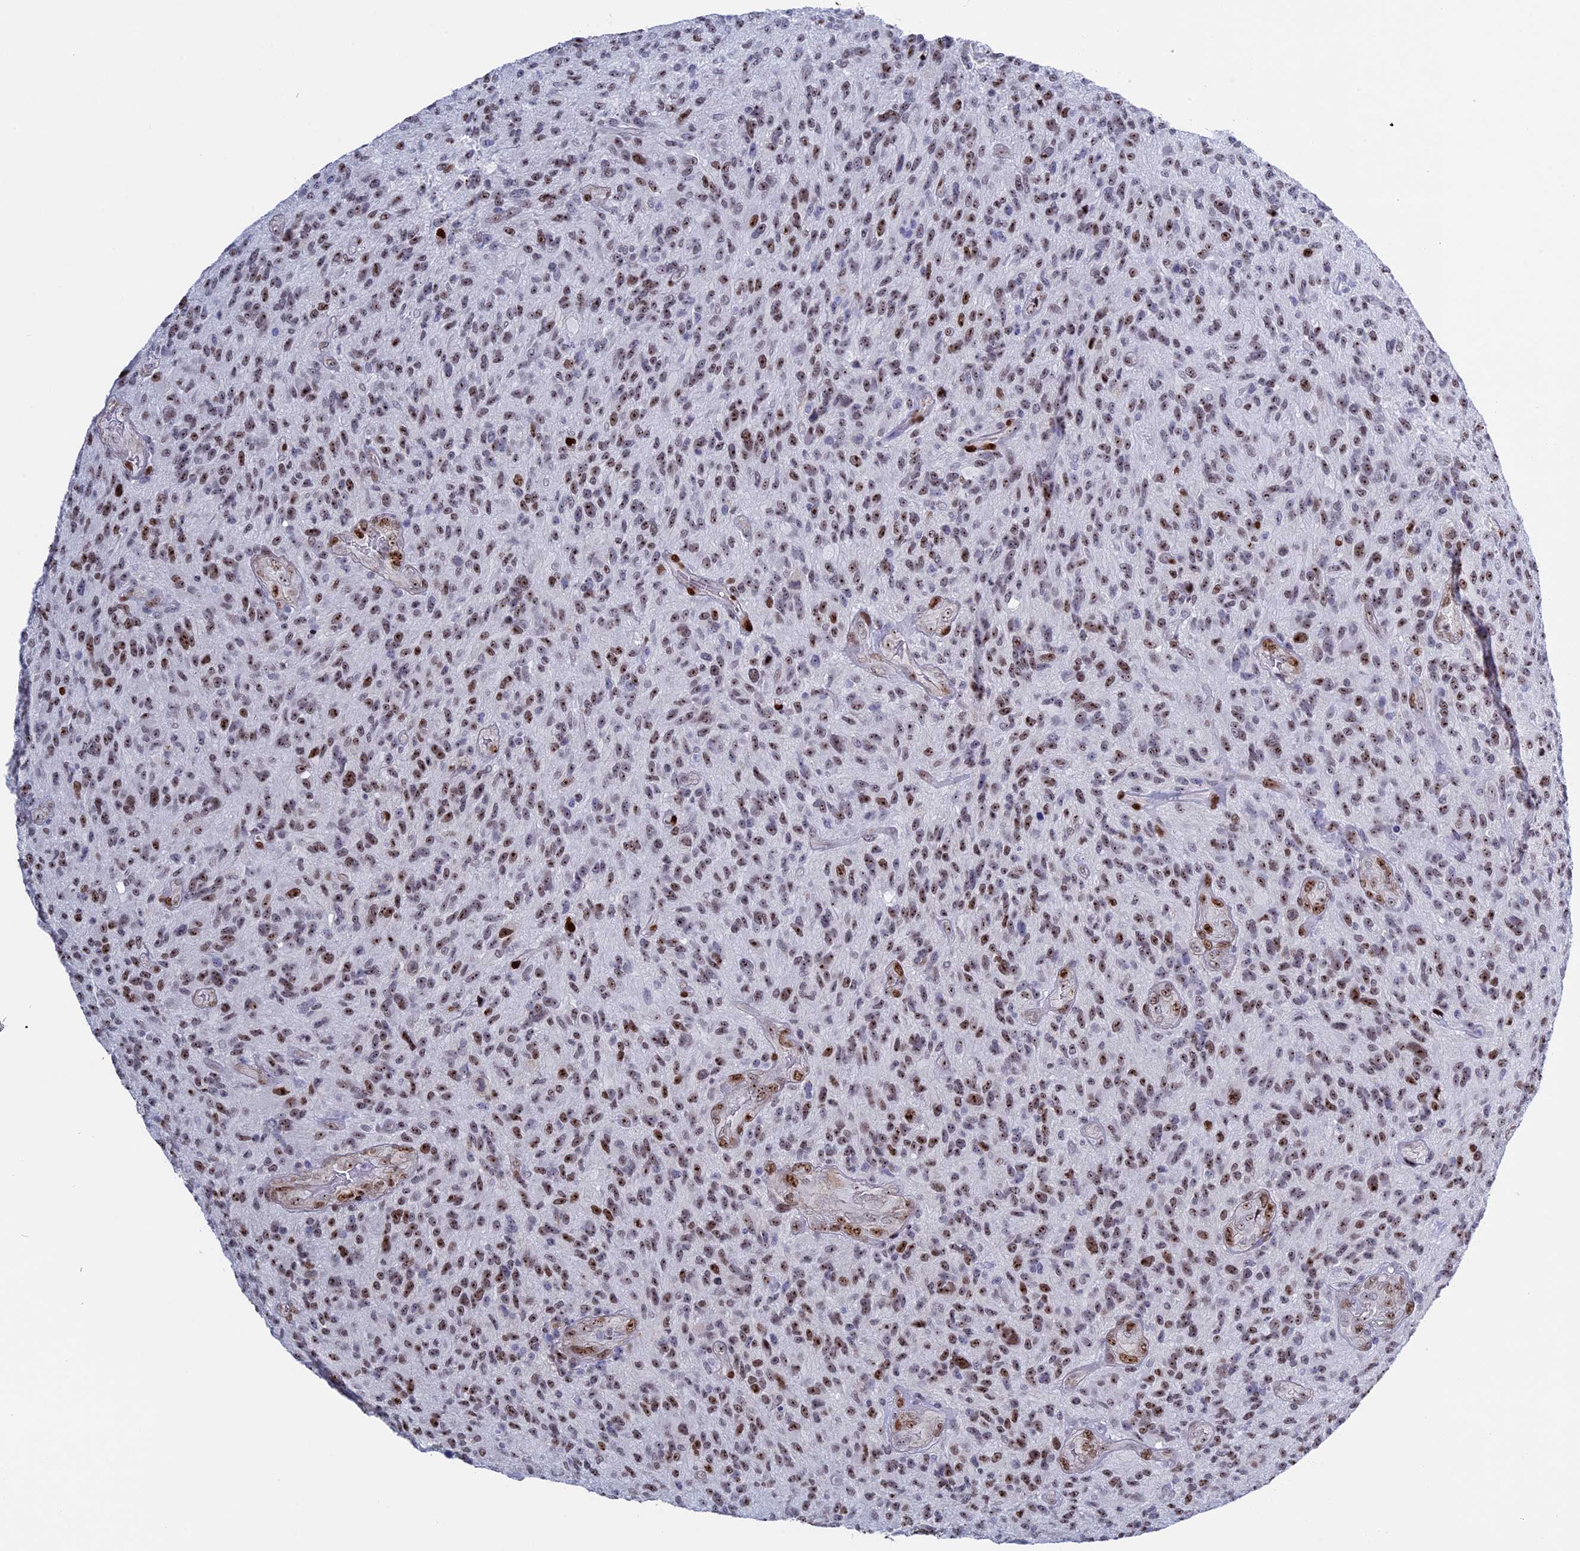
{"staining": {"intensity": "moderate", "quantity": ">75%", "location": "nuclear"}, "tissue": "glioma", "cell_type": "Tumor cells", "image_type": "cancer", "snomed": [{"axis": "morphology", "description": "Glioma, malignant, High grade"}, {"axis": "topography", "description": "Brain"}], "caption": "A photomicrograph of high-grade glioma (malignant) stained for a protein demonstrates moderate nuclear brown staining in tumor cells.", "gene": "CCDC86", "patient": {"sex": "male", "age": 47}}